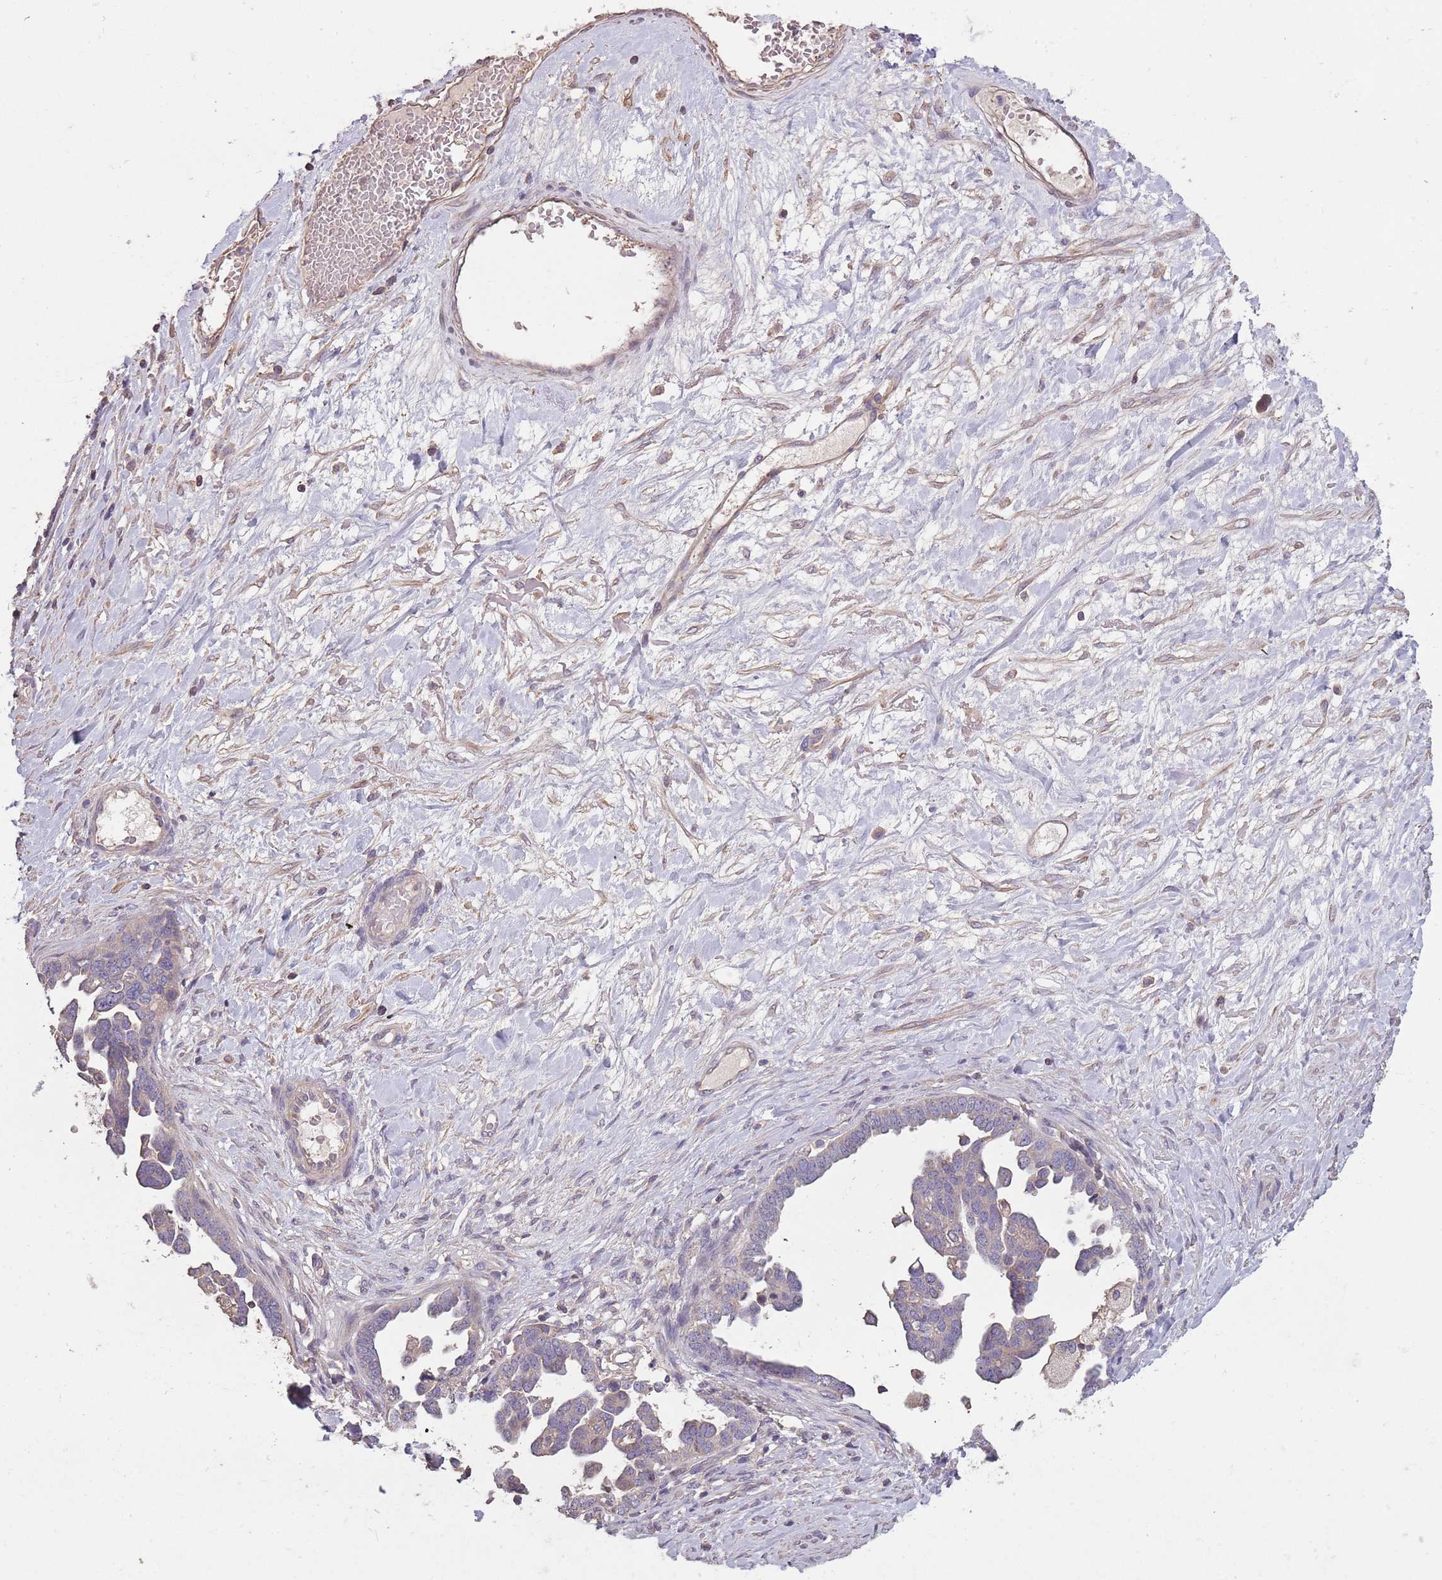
{"staining": {"intensity": "weak", "quantity": "<25%", "location": "cytoplasmic/membranous"}, "tissue": "ovarian cancer", "cell_type": "Tumor cells", "image_type": "cancer", "snomed": [{"axis": "morphology", "description": "Cystadenocarcinoma, serous, NOS"}, {"axis": "topography", "description": "Ovary"}], "caption": "Ovarian cancer (serous cystadenocarcinoma) stained for a protein using immunohistochemistry demonstrates no positivity tumor cells.", "gene": "MBD3L1", "patient": {"sex": "female", "age": 54}}